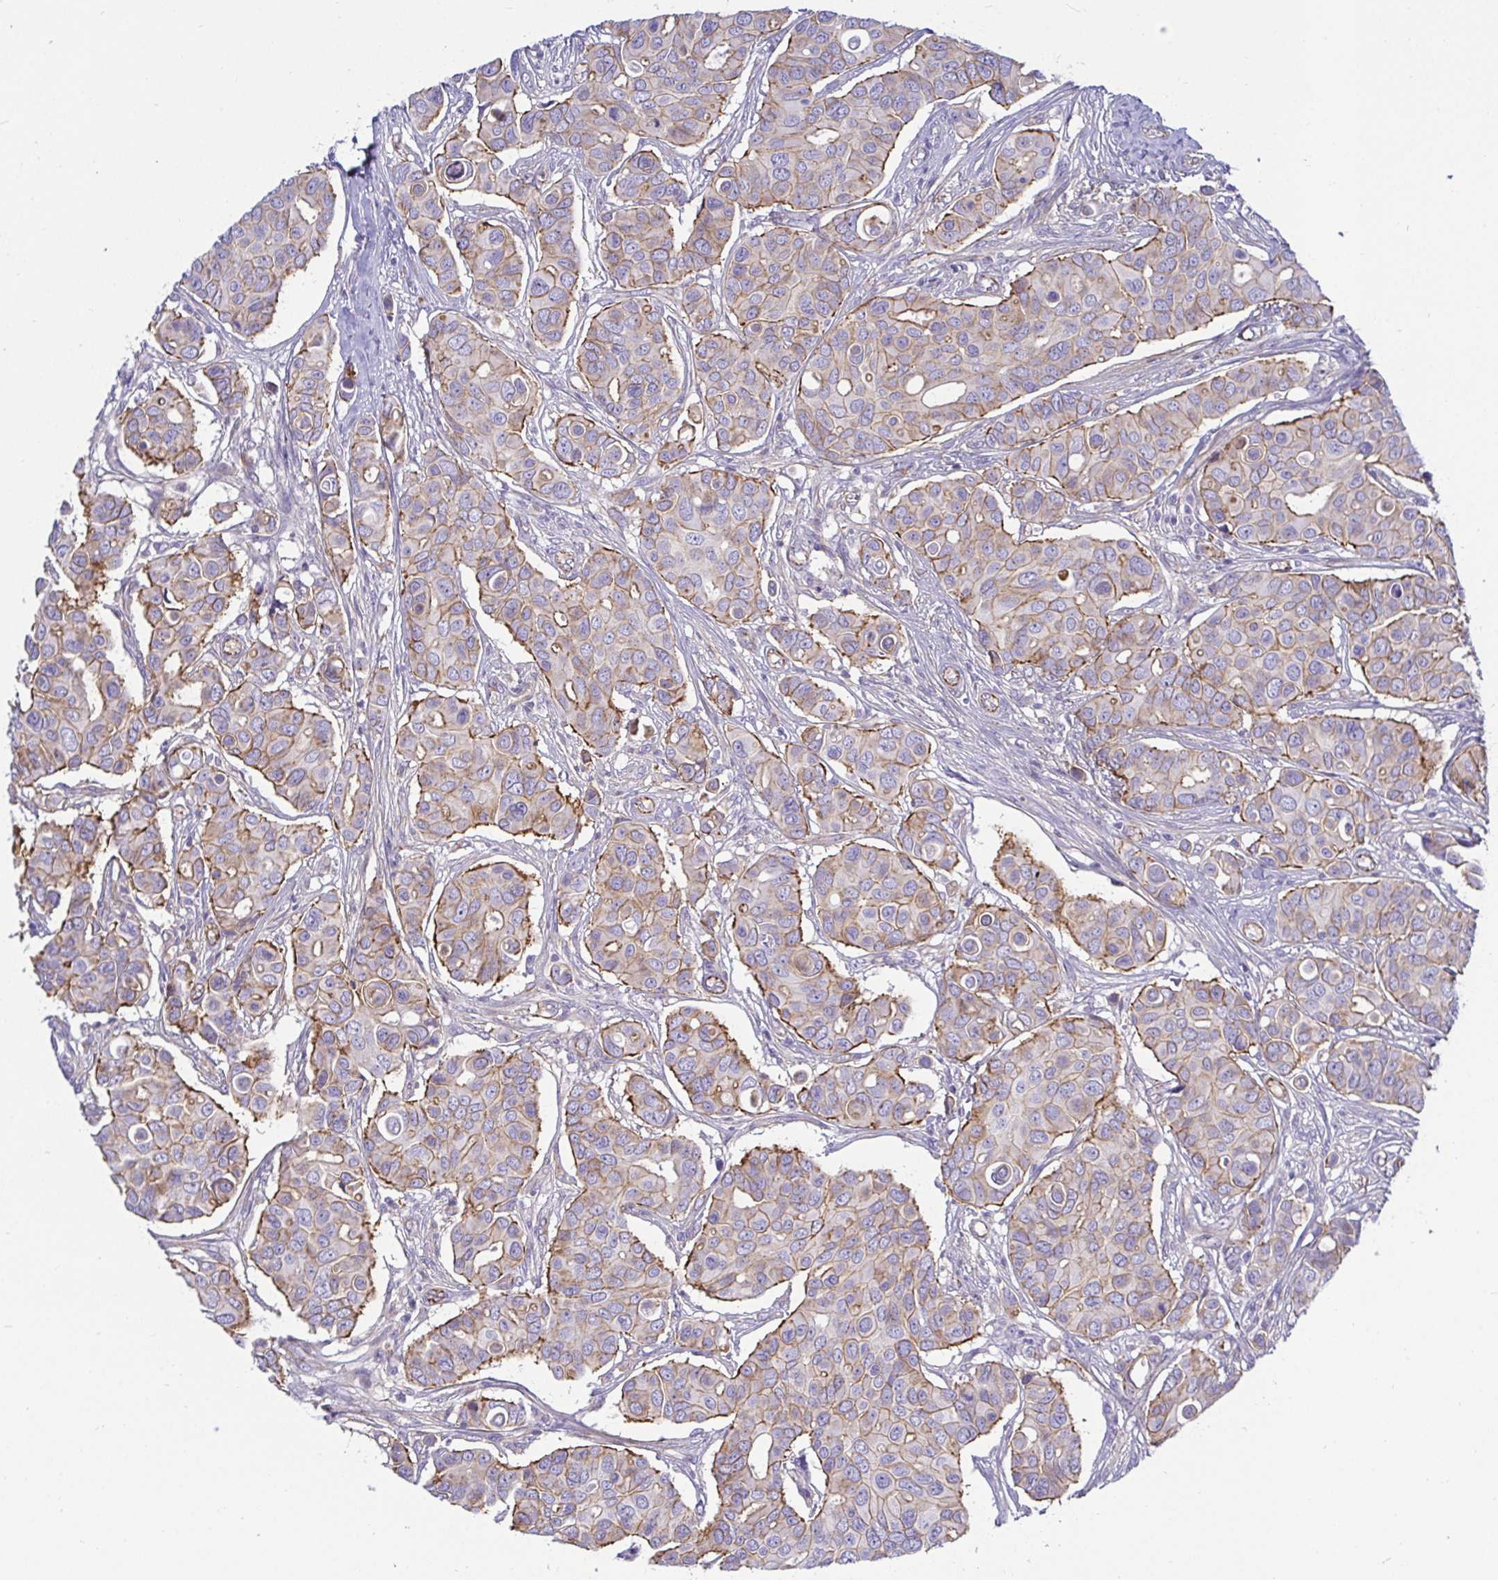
{"staining": {"intensity": "weak", "quantity": "25%-75%", "location": "cytoplasmic/membranous"}, "tissue": "breast cancer", "cell_type": "Tumor cells", "image_type": "cancer", "snomed": [{"axis": "morphology", "description": "Normal tissue, NOS"}, {"axis": "morphology", "description": "Duct carcinoma"}, {"axis": "topography", "description": "Skin"}, {"axis": "topography", "description": "Breast"}], "caption": "DAB (3,3'-diaminobenzidine) immunohistochemical staining of breast cancer (infiltrating ductal carcinoma) exhibits weak cytoplasmic/membranous protein positivity in about 25%-75% of tumor cells.", "gene": "LIMA1", "patient": {"sex": "female", "age": 54}}